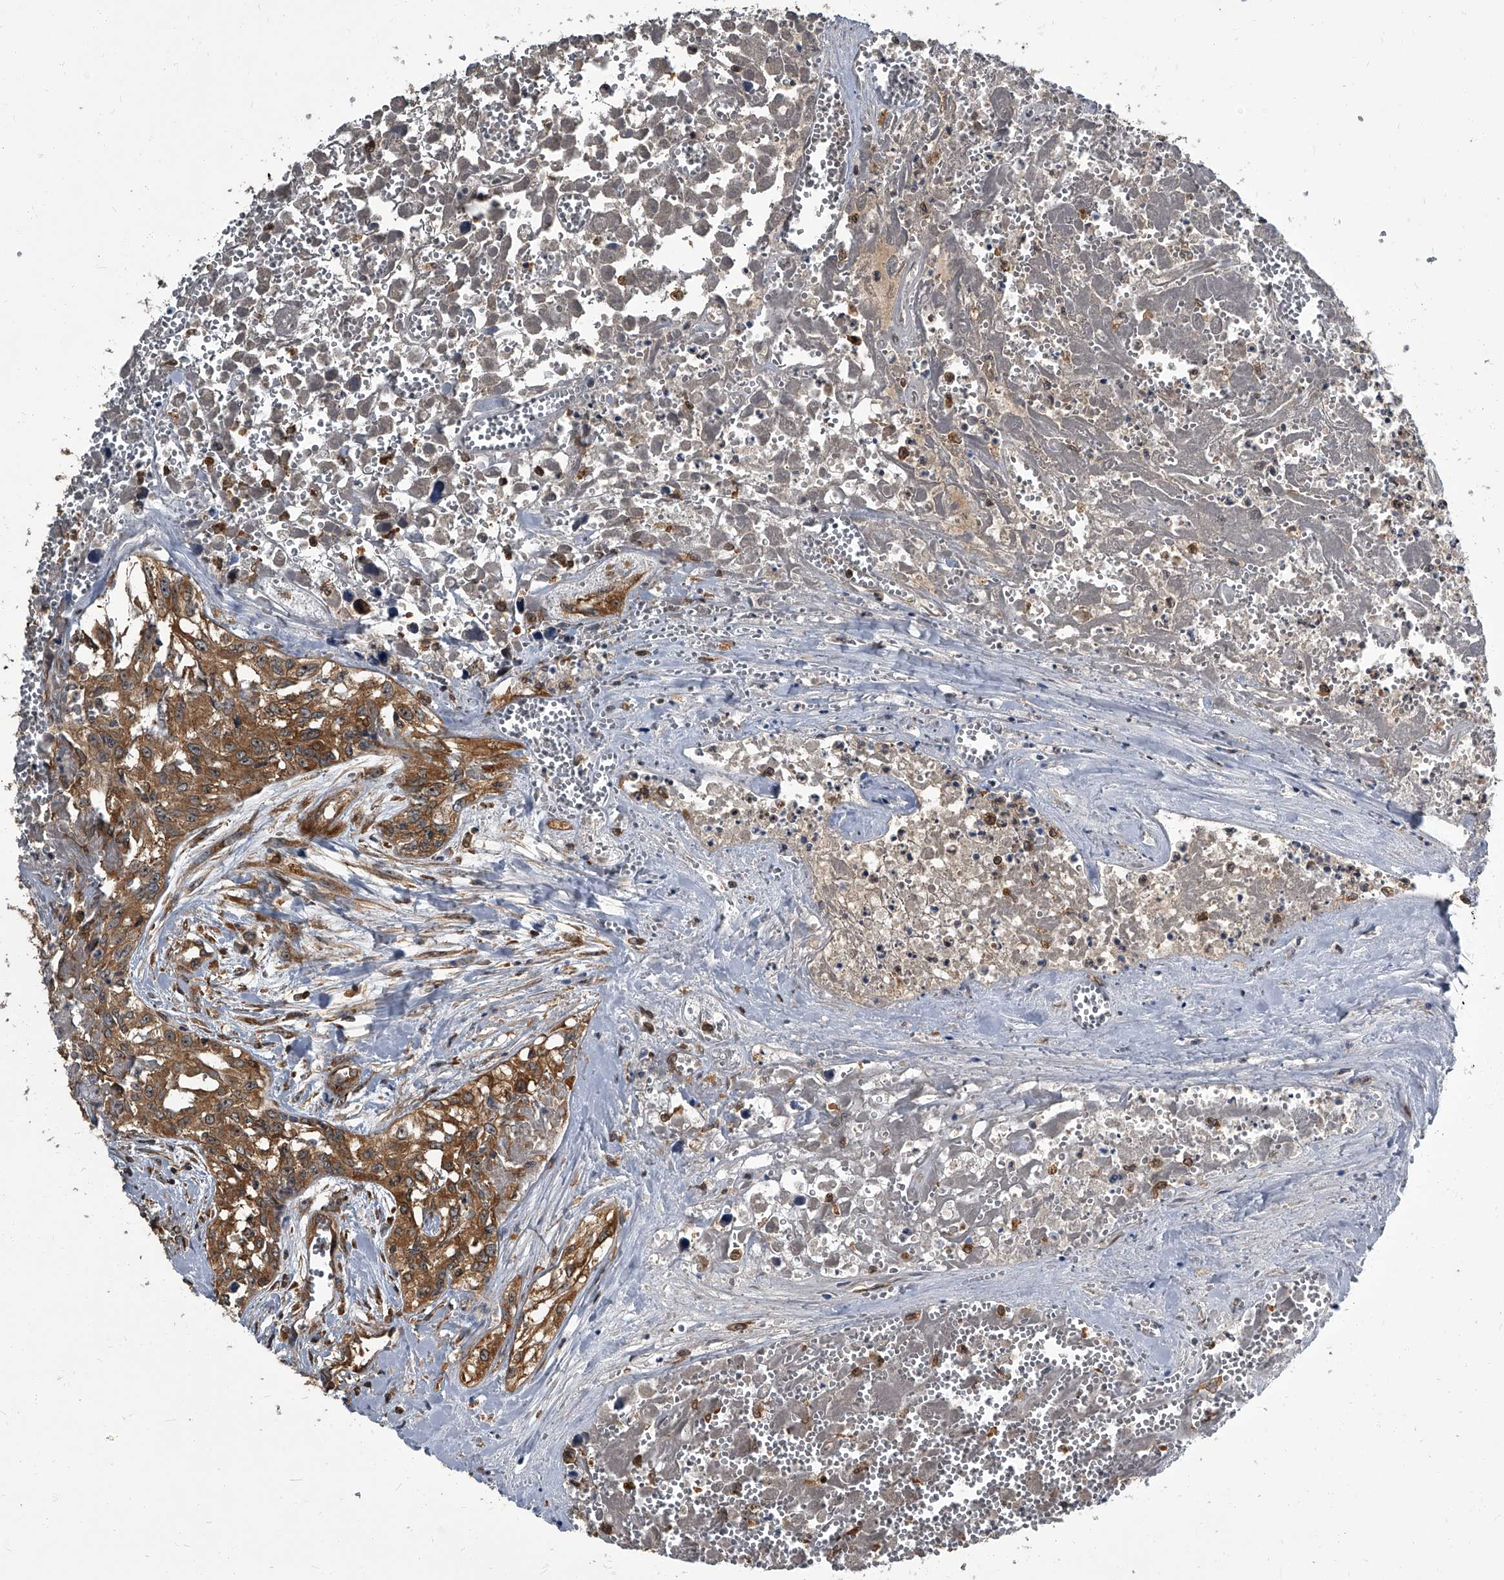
{"staining": {"intensity": "moderate", "quantity": ">75%", "location": "cytoplasmic/membranous"}, "tissue": "testis cancer", "cell_type": "Tumor cells", "image_type": "cancer", "snomed": [{"axis": "morphology", "description": "Carcinoma, Embryonal, NOS"}, {"axis": "topography", "description": "Testis"}], "caption": "Immunohistochemistry (DAB) staining of human testis cancer (embryonal carcinoma) demonstrates moderate cytoplasmic/membranous protein staining in about >75% of tumor cells.", "gene": "CDV3", "patient": {"sex": "male", "age": 31}}